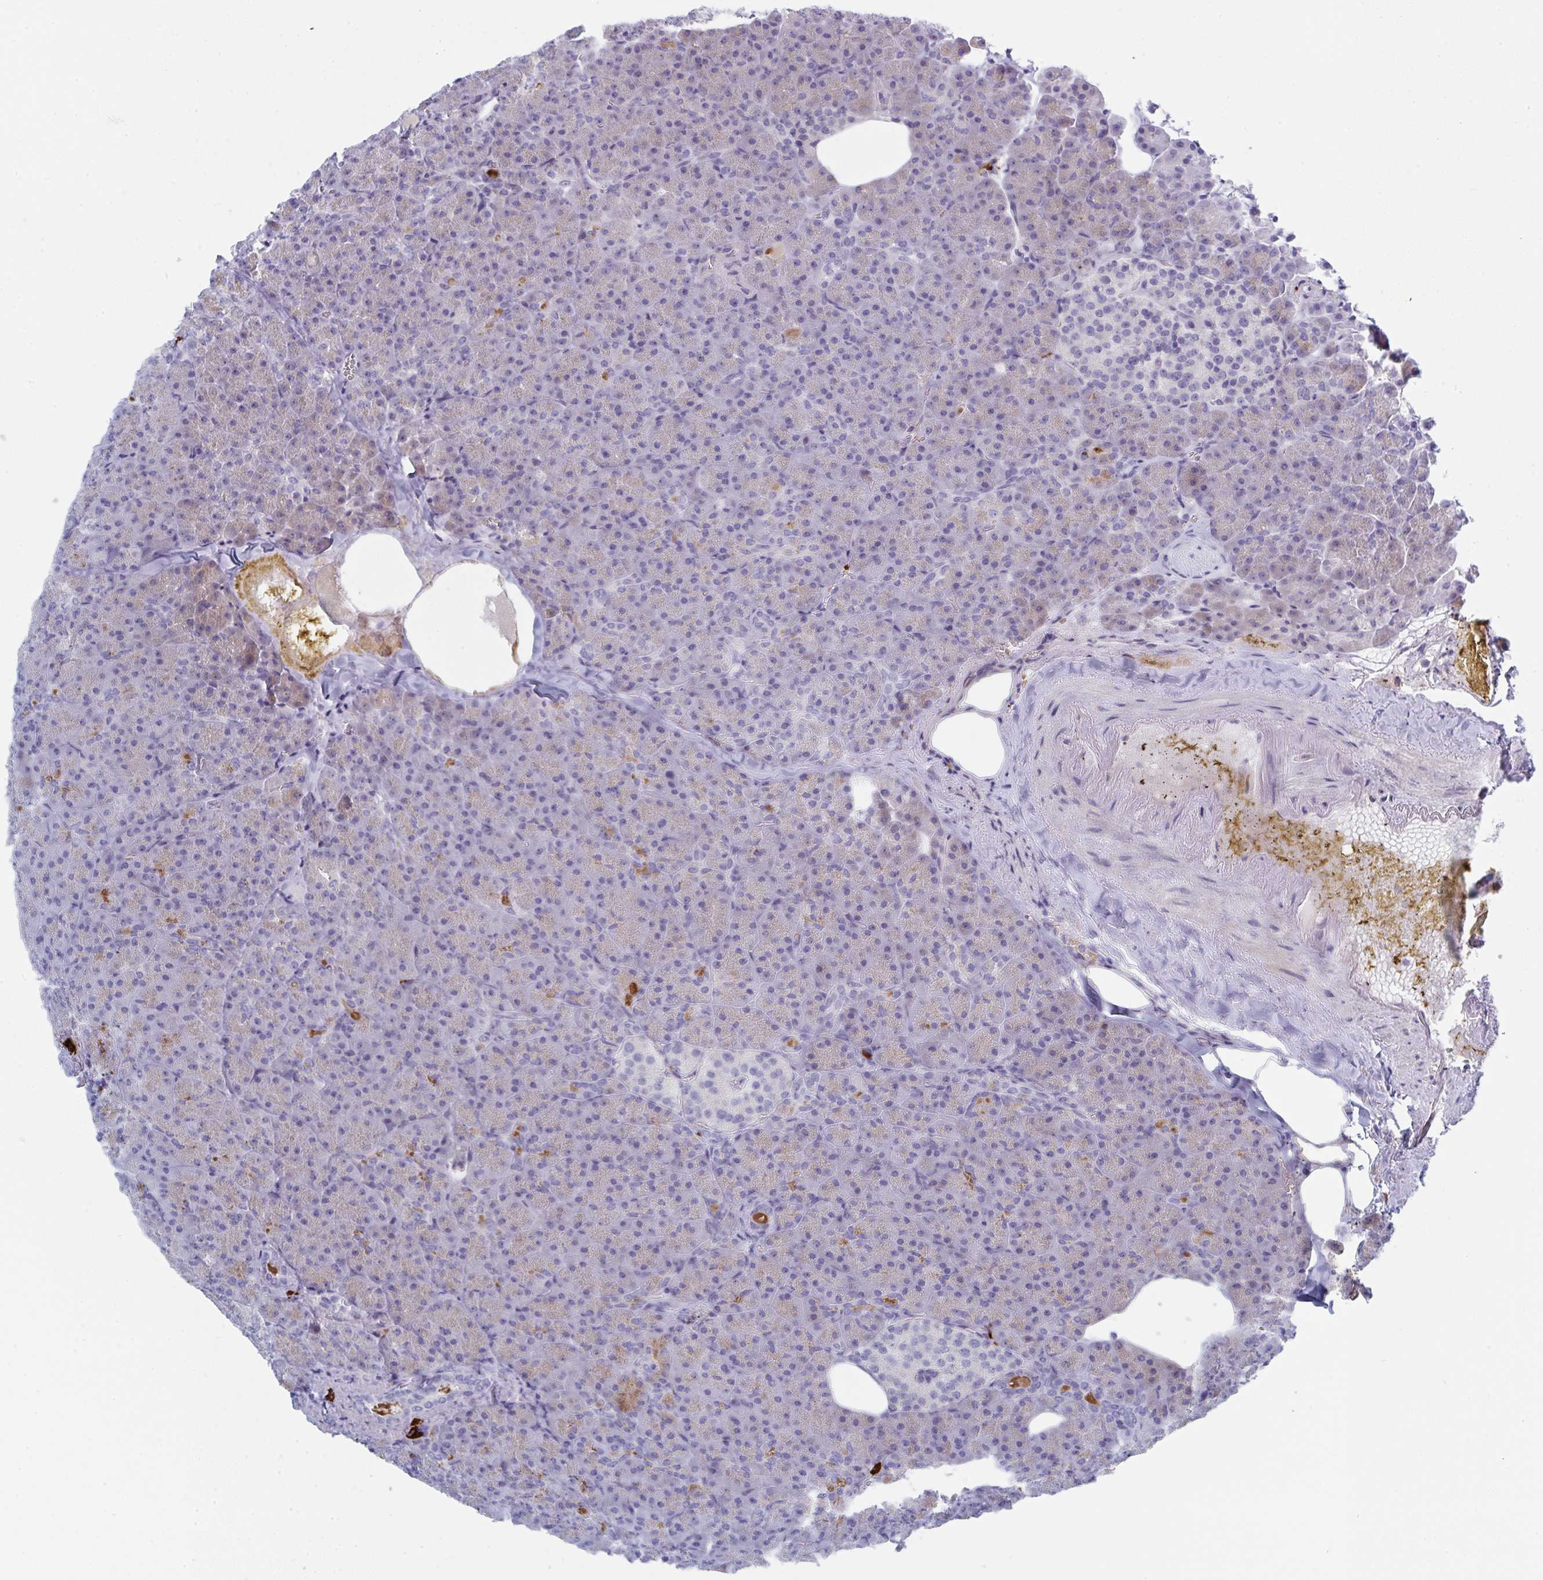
{"staining": {"intensity": "weak", "quantity": "25%-75%", "location": "cytoplasmic/membranous"}, "tissue": "pancreas", "cell_type": "Exocrine glandular cells", "image_type": "normal", "snomed": [{"axis": "morphology", "description": "Normal tissue, NOS"}, {"axis": "topography", "description": "Pancreas"}], "caption": "A micrograph of human pancreas stained for a protein exhibits weak cytoplasmic/membranous brown staining in exocrine glandular cells. (IHC, brightfield microscopy, high magnification).", "gene": "ZNF684", "patient": {"sex": "female", "age": 74}}